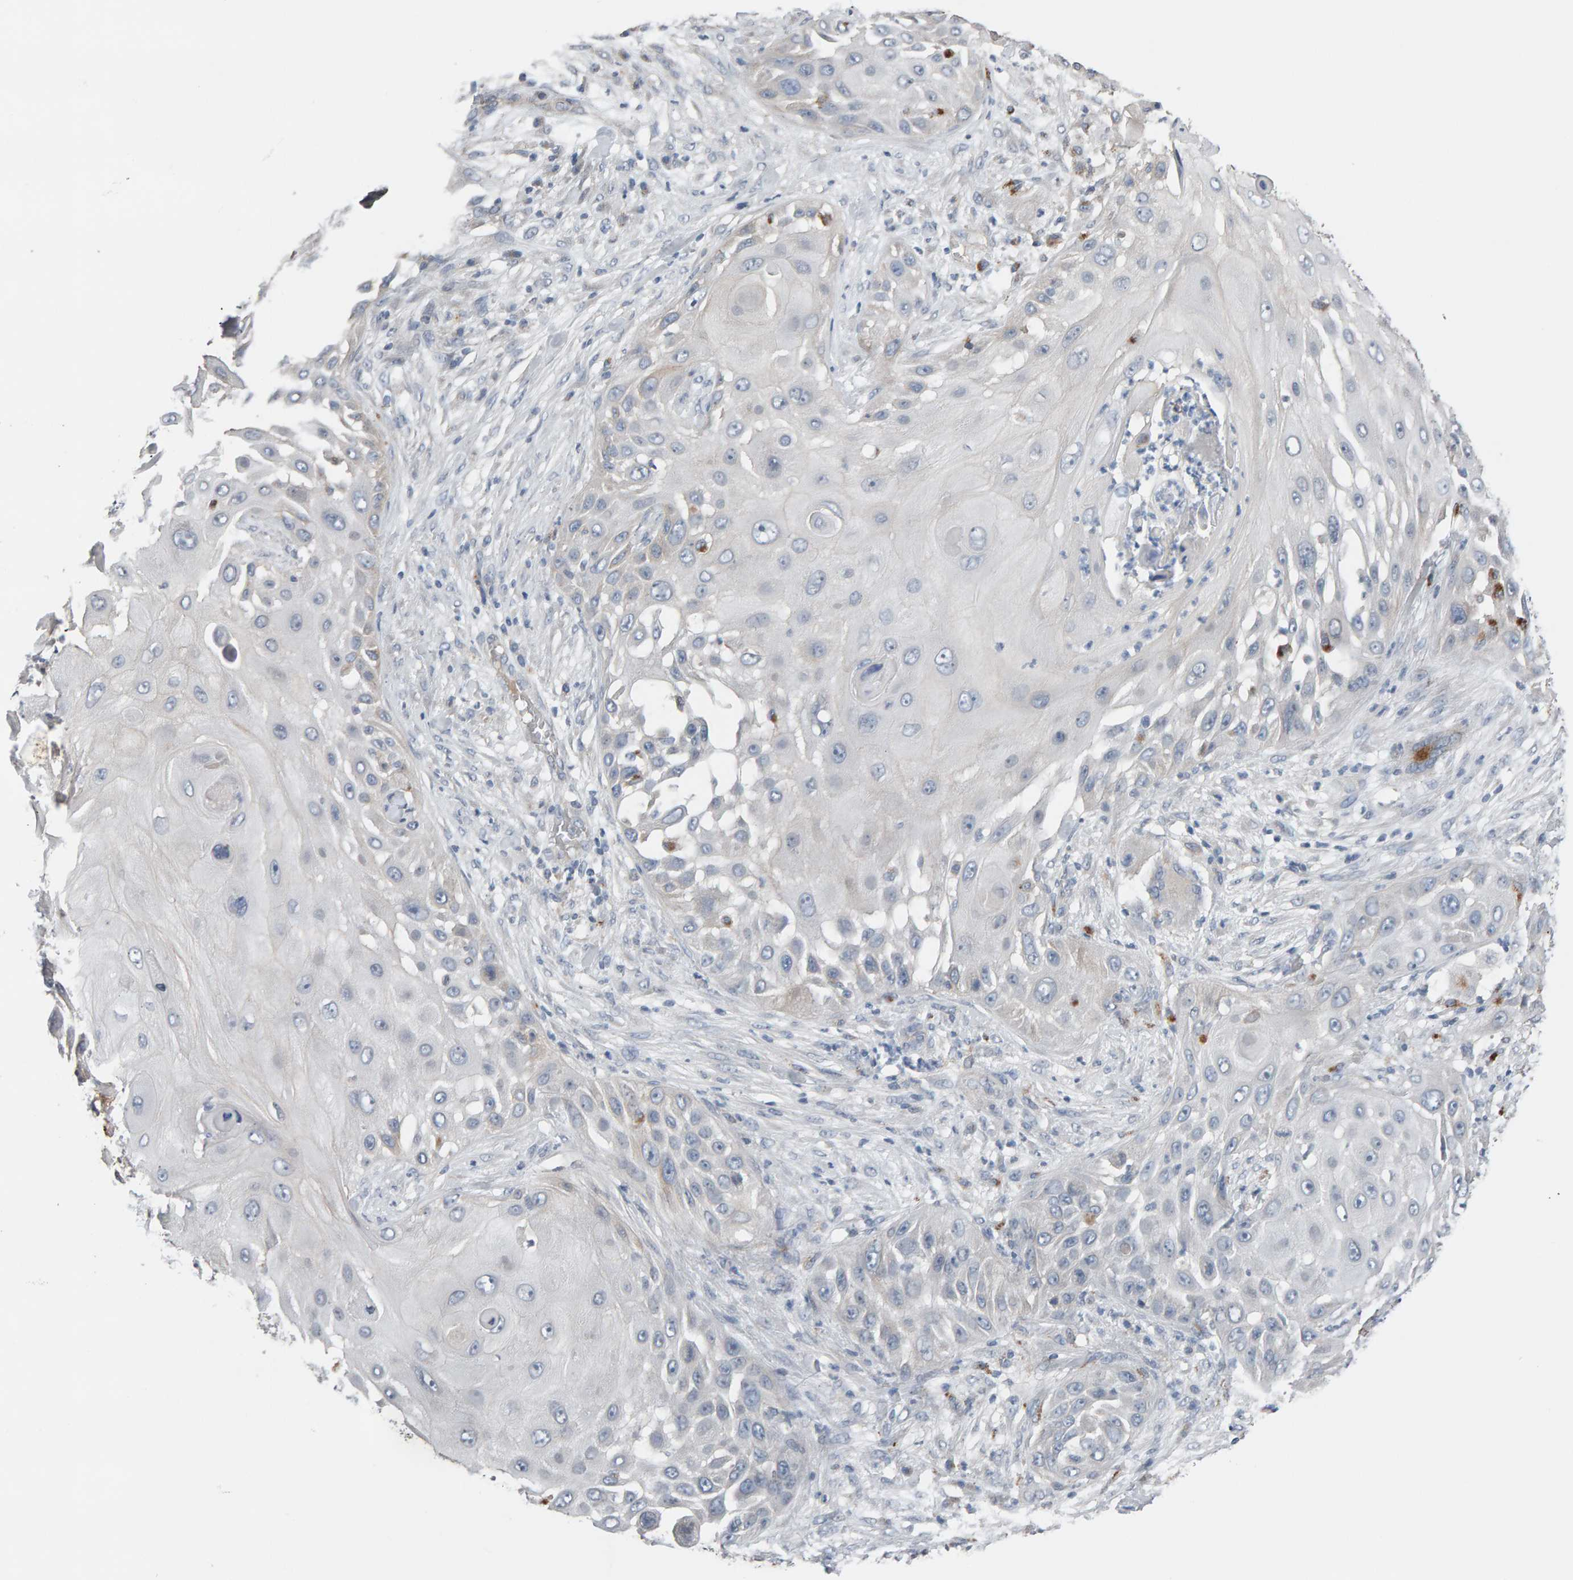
{"staining": {"intensity": "negative", "quantity": "none", "location": "none"}, "tissue": "skin cancer", "cell_type": "Tumor cells", "image_type": "cancer", "snomed": [{"axis": "morphology", "description": "Squamous cell carcinoma, NOS"}, {"axis": "topography", "description": "Skin"}], "caption": "DAB (3,3'-diaminobenzidine) immunohistochemical staining of skin squamous cell carcinoma demonstrates no significant expression in tumor cells.", "gene": "IPPK", "patient": {"sex": "female", "age": 44}}